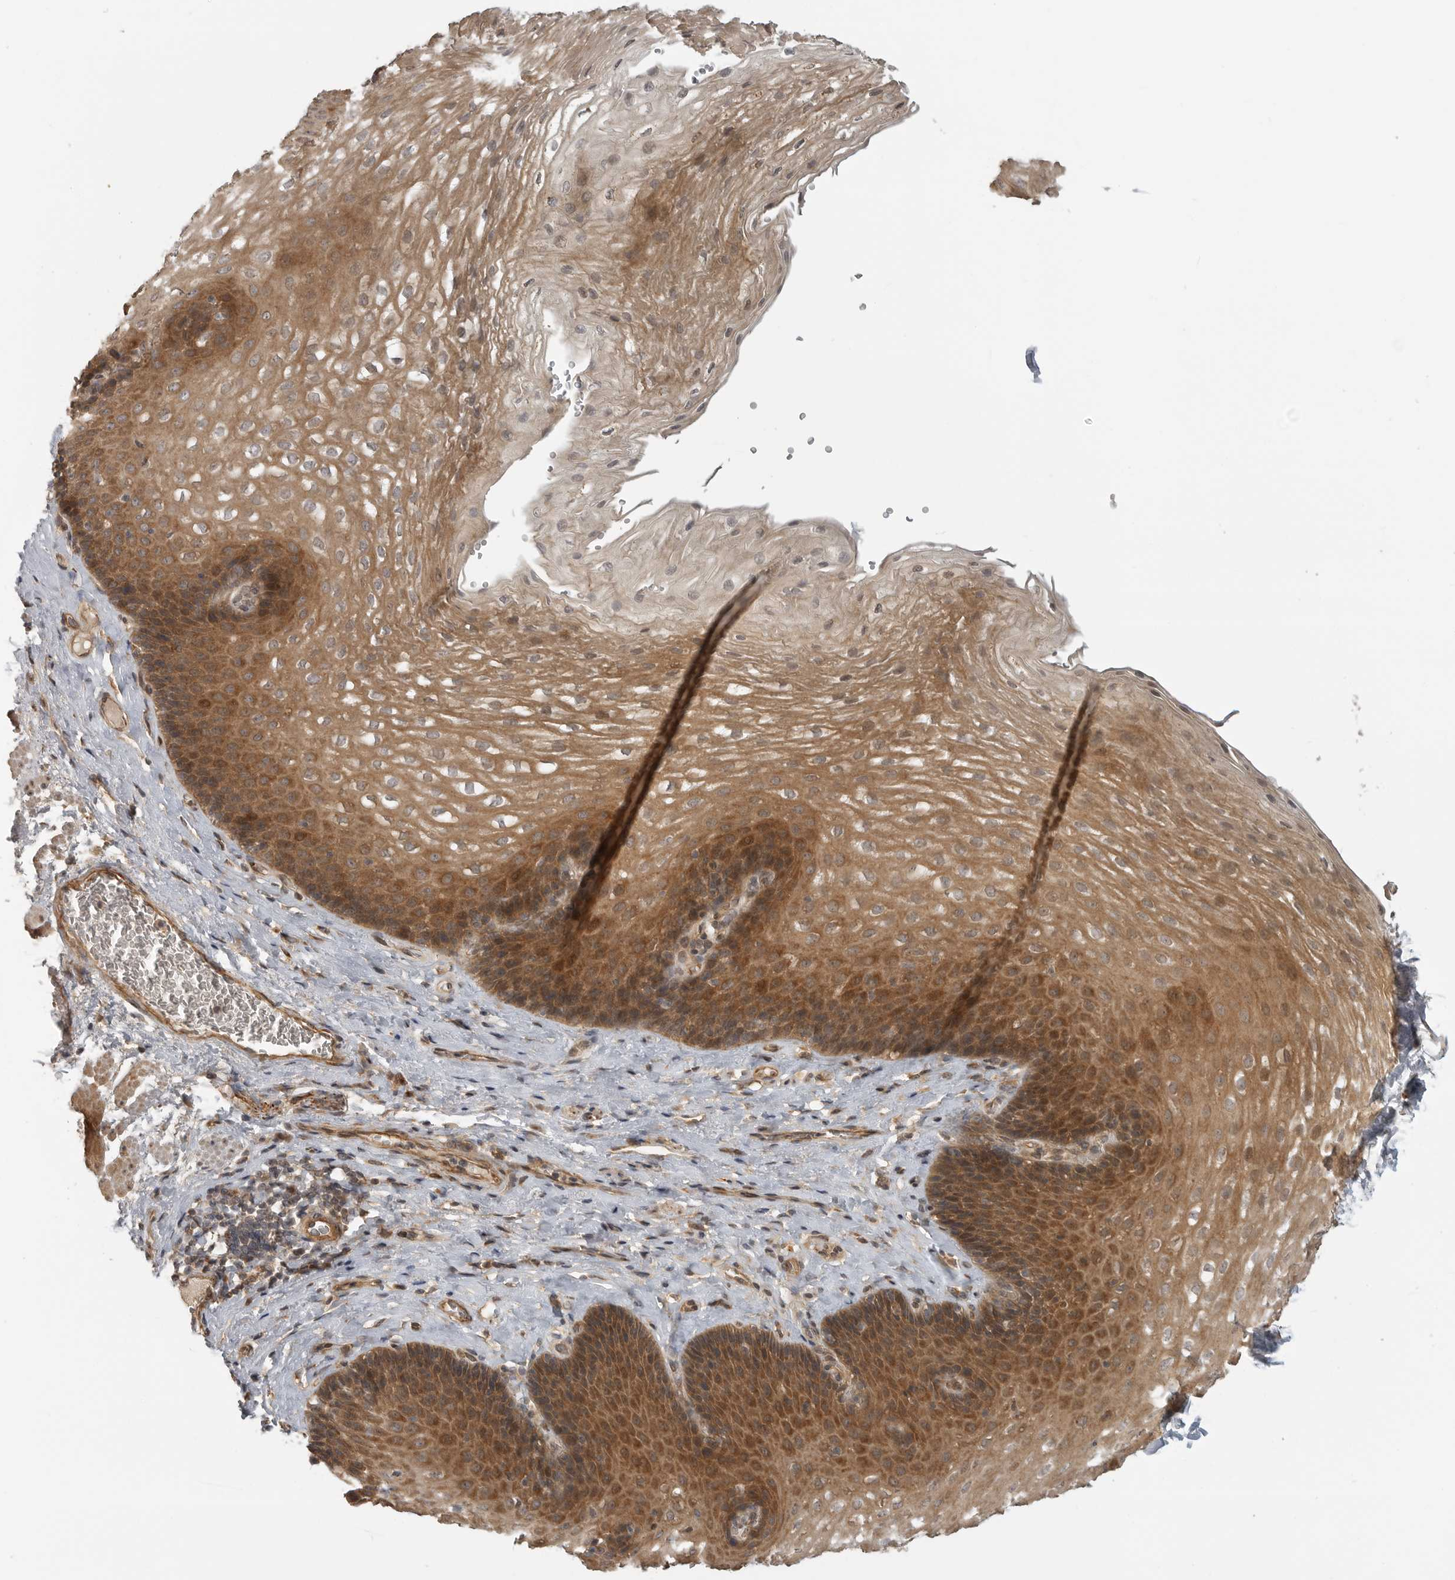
{"staining": {"intensity": "moderate", "quantity": ">75%", "location": "cytoplasmic/membranous"}, "tissue": "esophagus", "cell_type": "Squamous epithelial cells", "image_type": "normal", "snomed": [{"axis": "morphology", "description": "Normal tissue, NOS"}, {"axis": "topography", "description": "Esophagus"}], "caption": "Squamous epithelial cells demonstrate medium levels of moderate cytoplasmic/membranous staining in approximately >75% of cells in normal esophagus.", "gene": "CUEDC1", "patient": {"sex": "female", "age": 66}}